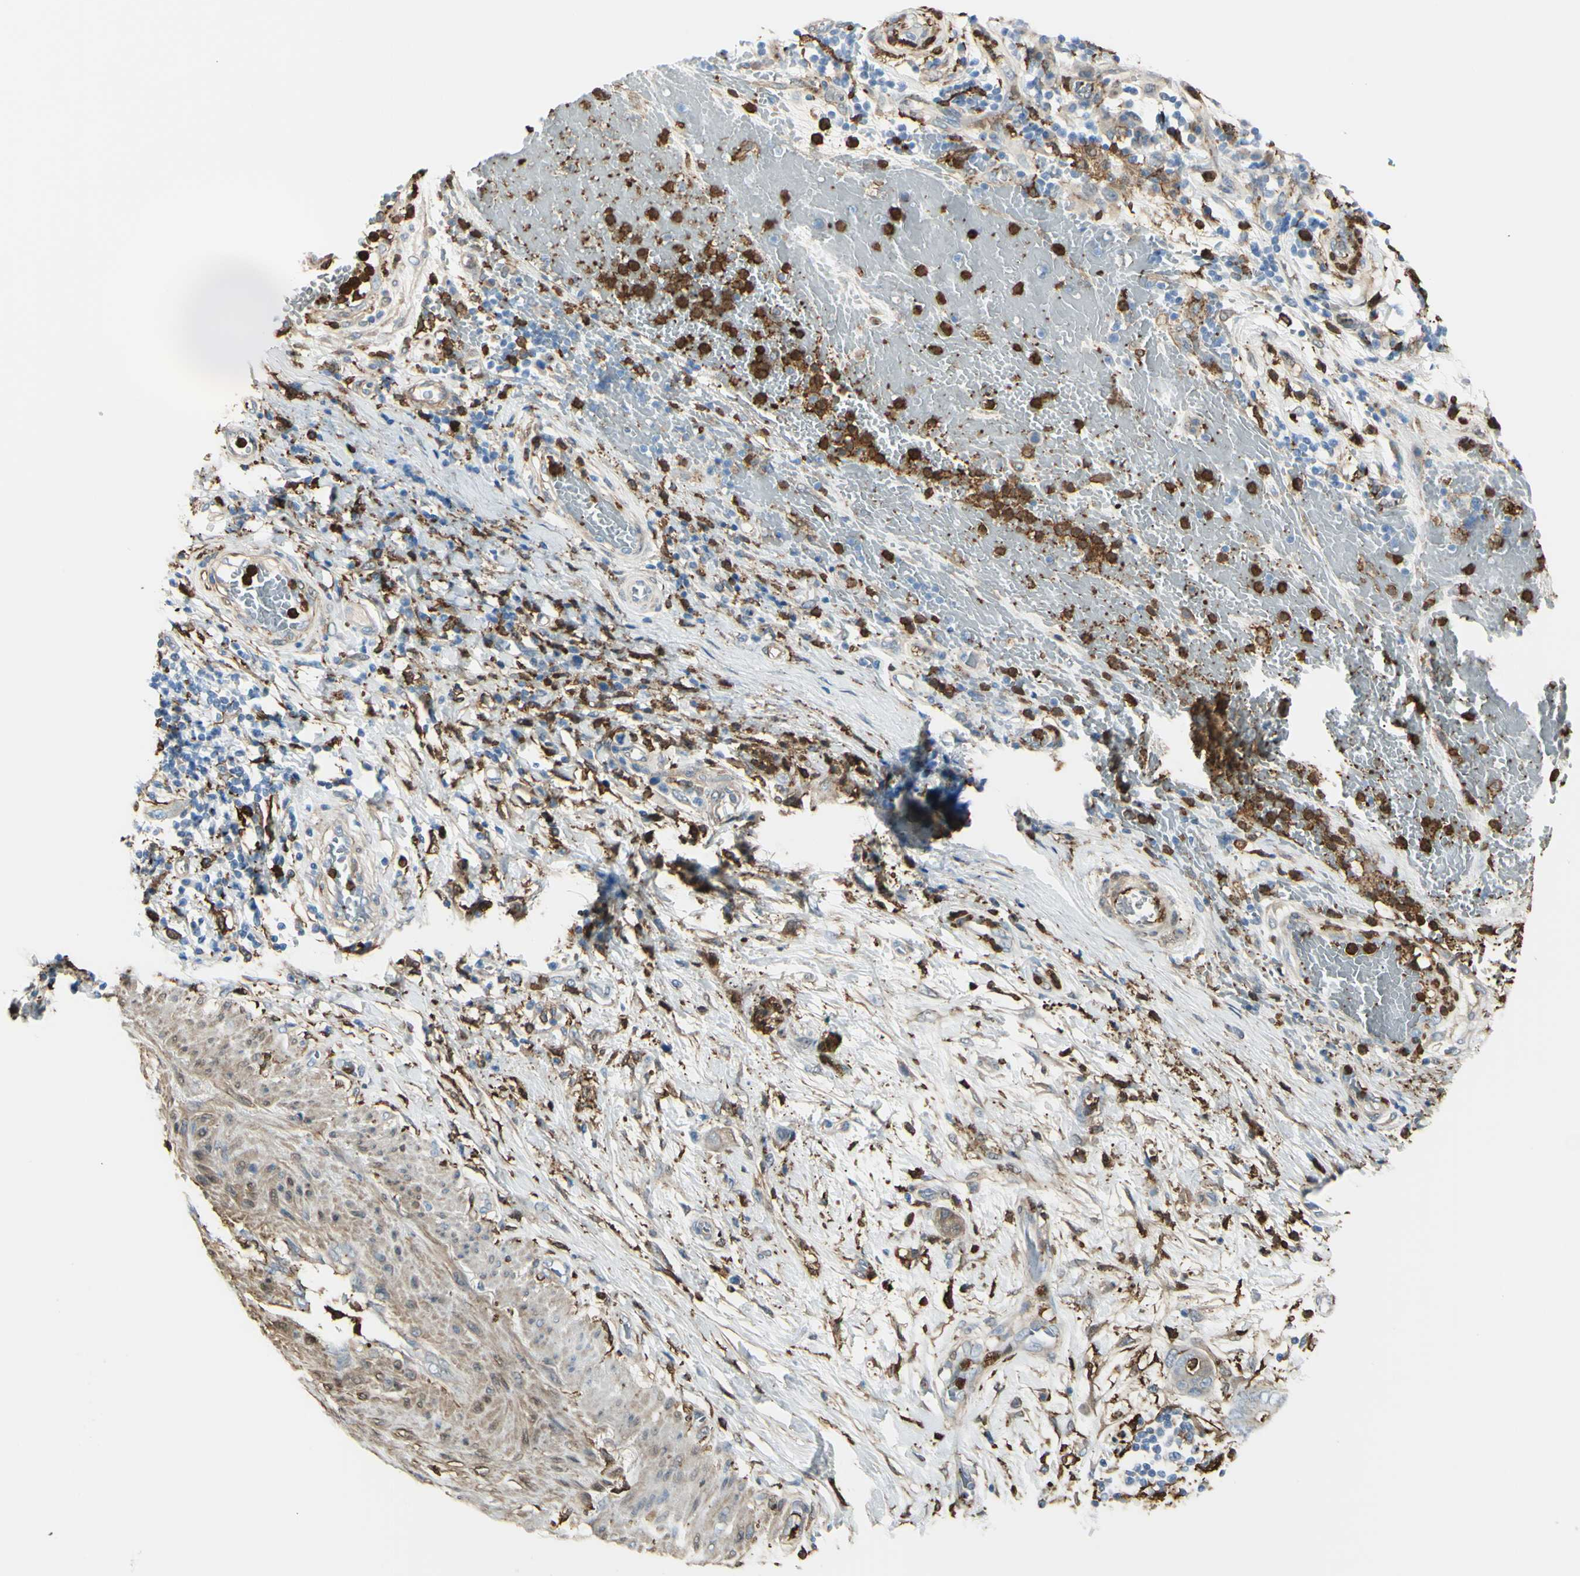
{"staining": {"intensity": "weak", "quantity": "25%-75%", "location": "cytoplasmic/membranous"}, "tissue": "stomach cancer", "cell_type": "Tumor cells", "image_type": "cancer", "snomed": [{"axis": "morphology", "description": "Adenocarcinoma, NOS"}, {"axis": "topography", "description": "Stomach"}], "caption": "Immunohistochemical staining of adenocarcinoma (stomach) shows weak cytoplasmic/membranous protein staining in about 25%-75% of tumor cells.", "gene": "GSN", "patient": {"sex": "female", "age": 73}}